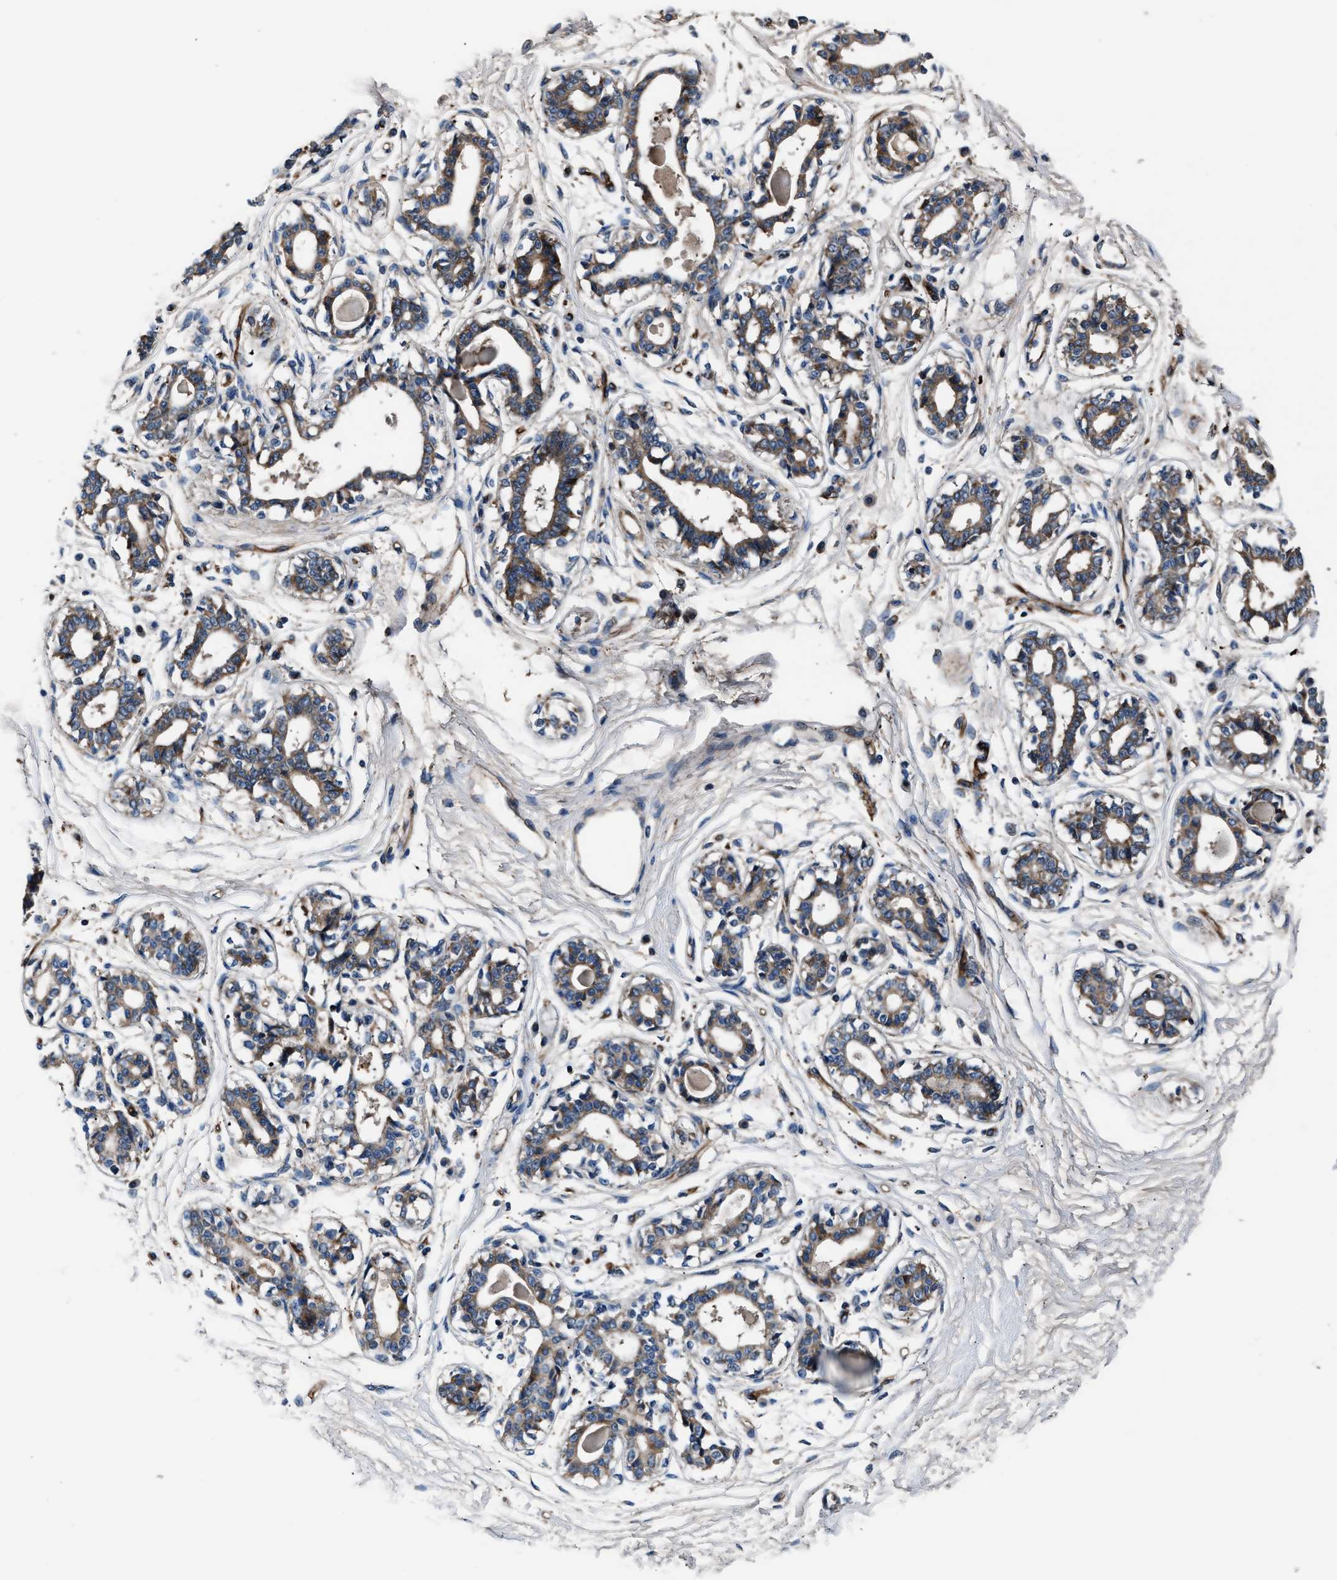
{"staining": {"intensity": "negative", "quantity": "none", "location": "none"}, "tissue": "breast", "cell_type": "Adipocytes", "image_type": "normal", "snomed": [{"axis": "morphology", "description": "Normal tissue, NOS"}, {"axis": "topography", "description": "Breast"}], "caption": "Immunohistochemistry photomicrograph of unremarkable breast: breast stained with DAB (3,3'-diaminobenzidine) exhibits no significant protein staining in adipocytes. (DAB (3,3'-diaminobenzidine) immunohistochemistry visualized using brightfield microscopy, high magnification).", "gene": "ENSG00000281039", "patient": {"sex": "female", "age": 45}}